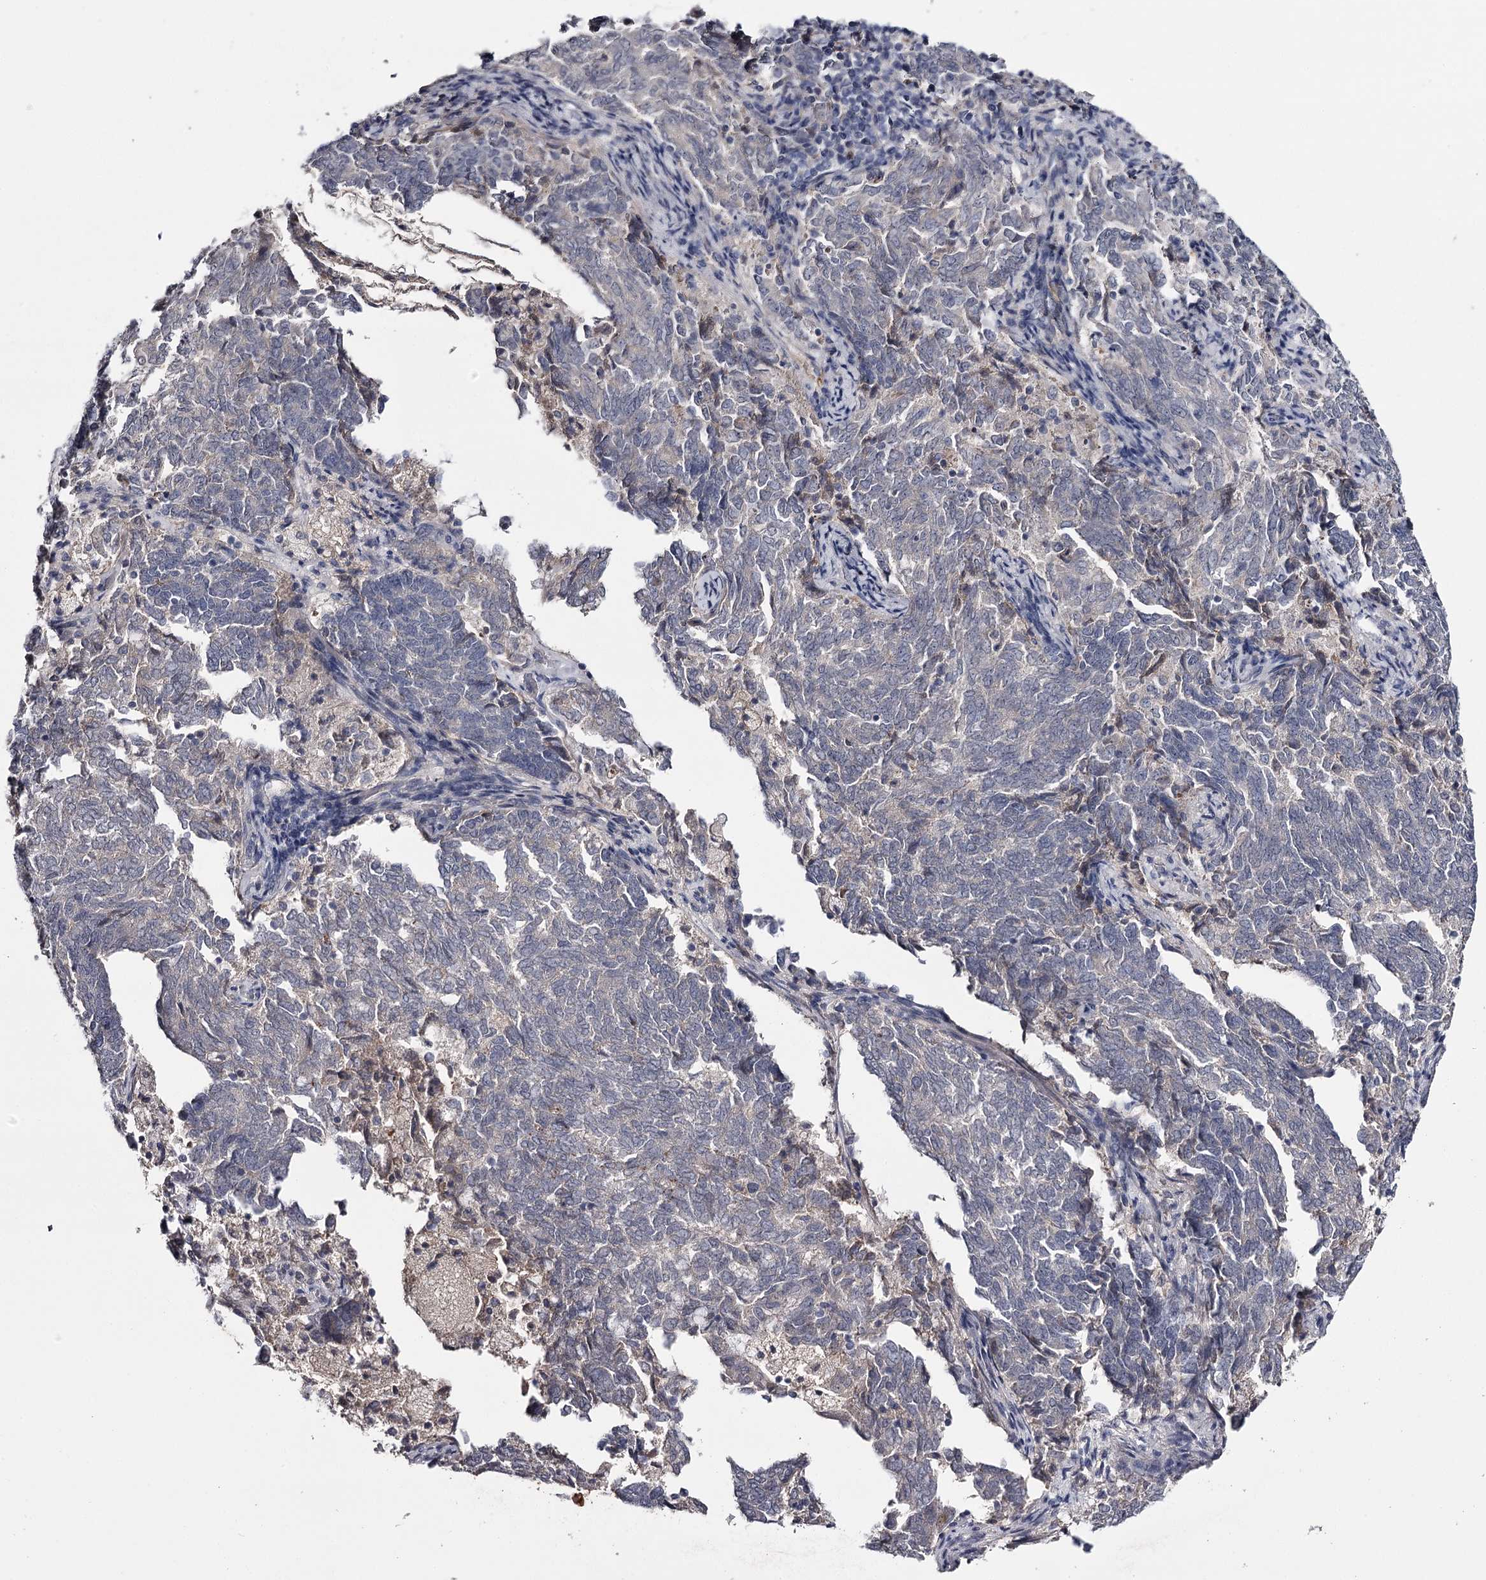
{"staining": {"intensity": "negative", "quantity": "none", "location": "none"}, "tissue": "endometrial cancer", "cell_type": "Tumor cells", "image_type": "cancer", "snomed": [{"axis": "morphology", "description": "Adenocarcinoma, NOS"}, {"axis": "topography", "description": "Endometrium"}], "caption": "Photomicrograph shows no protein expression in tumor cells of adenocarcinoma (endometrial) tissue. (DAB immunohistochemistry with hematoxylin counter stain).", "gene": "FDXACB1", "patient": {"sex": "female", "age": 80}}